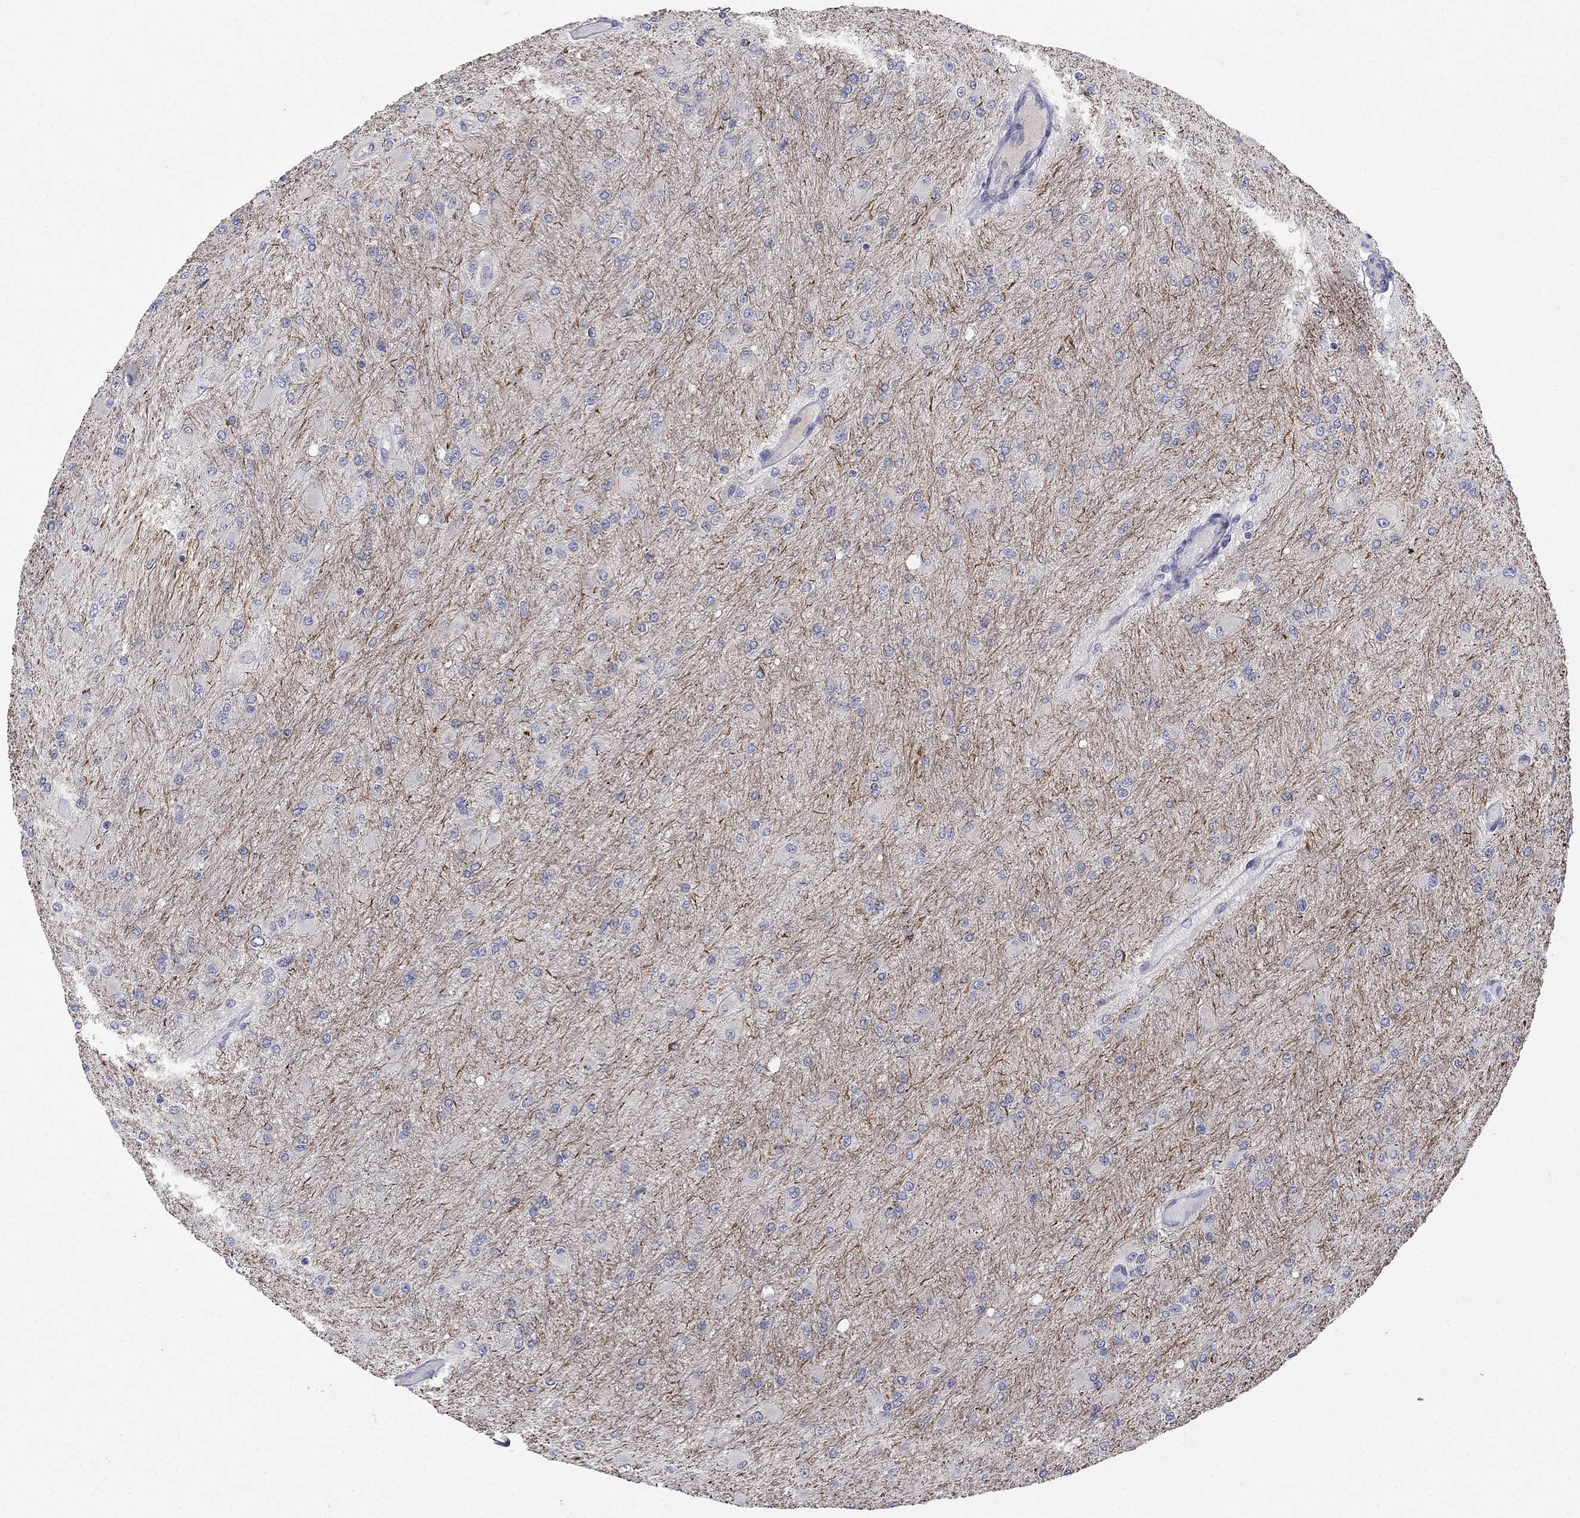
{"staining": {"intensity": "negative", "quantity": "none", "location": "none"}, "tissue": "glioma", "cell_type": "Tumor cells", "image_type": "cancer", "snomed": [{"axis": "morphology", "description": "Glioma, malignant, High grade"}, {"axis": "topography", "description": "Cerebral cortex"}], "caption": "Glioma was stained to show a protein in brown. There is no significant staining in tumor cells. The staining is performed using DAB (3,3'-diaminobenzidine) brown chromogen with nuclei counter-stained in using hematoxylin.", "gene": "AMN1", "patient": {"sex": "female", "age": 36}}